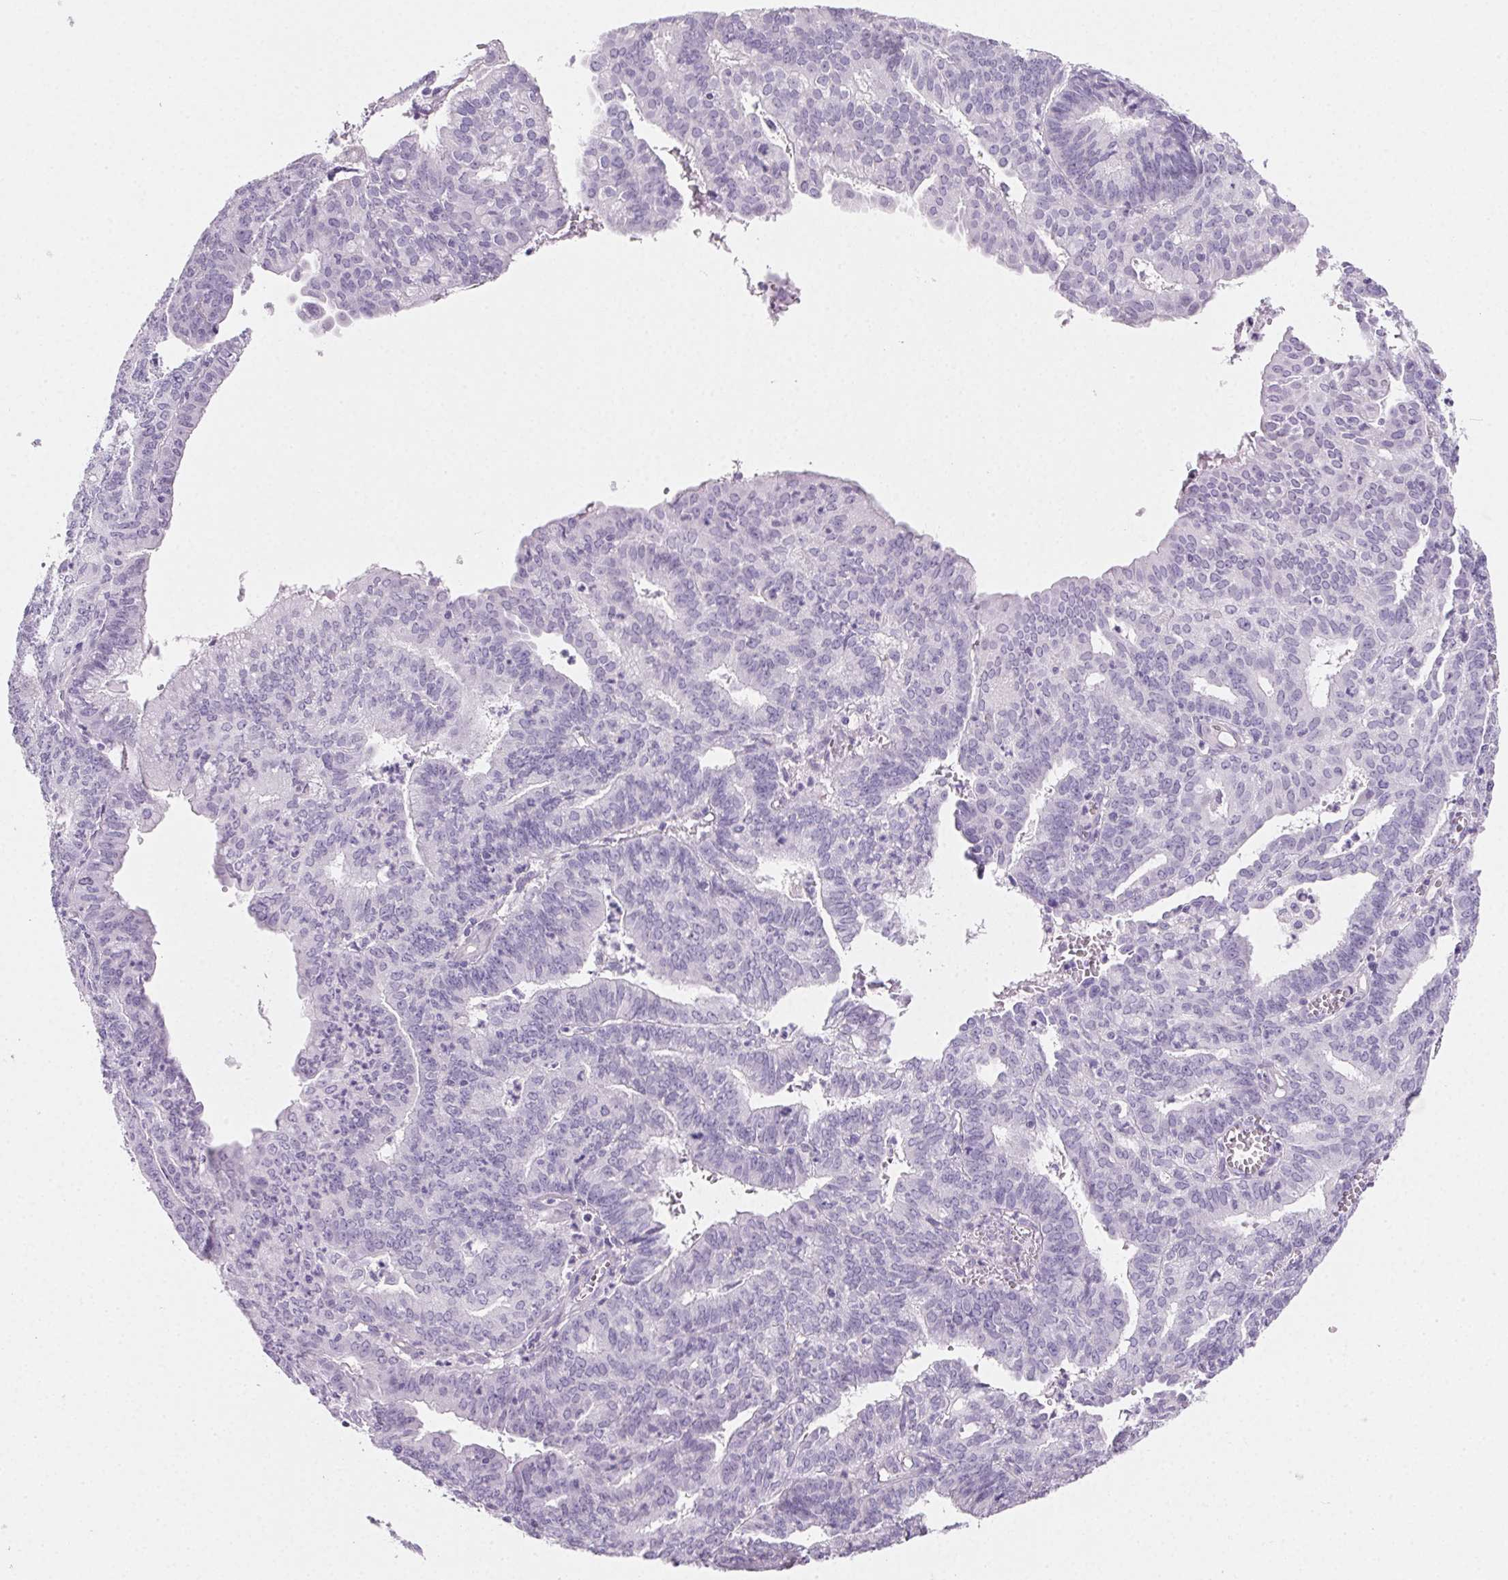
{"staining": {"intensity": "negative", "quantity": "none", "location": "none"}, "tissue": "endometrial cancer", "cell_type": "Tumor cells", "image_type": "cancer", "snomed": [{"axis": "morphology", "description": "Adenocarcinoma, NOS"}, {"axis": "topography", "description": "Endometrium"}], "caption": "Photomicrograph shows no protein staining in tumor cells of adenocarcinoma (endometrial) tissue.", "gene": "PRSS3", "patient": {"sex": "female", "age": 61}}